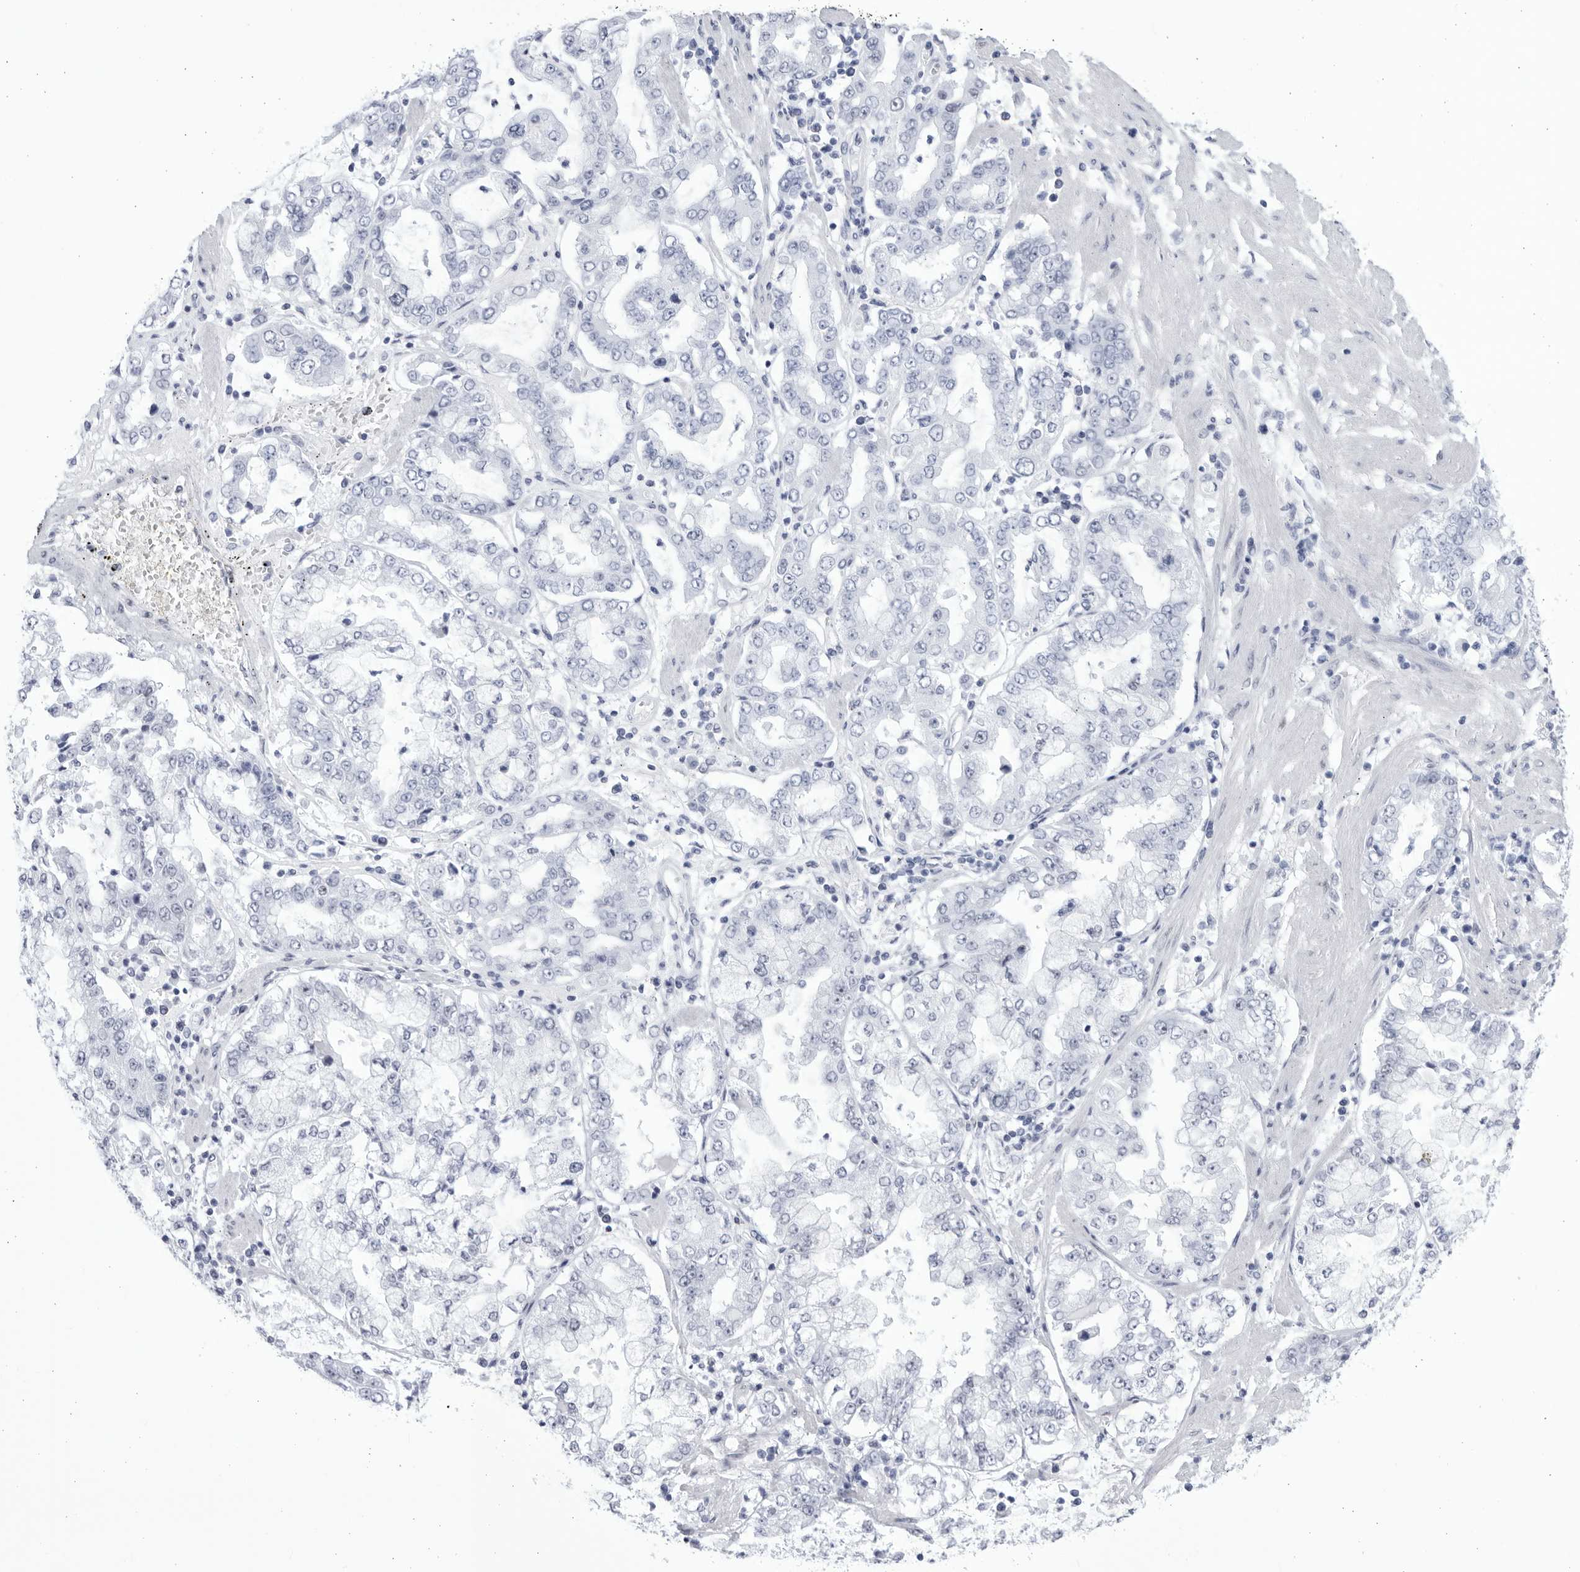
{"staining": {"intensity": "negative", "quantity": "none", "location": "none"}, "tissue": "stomach cancer", "cell_type": "Tumor cells", "image_type": "cancer", "snomed": [{"axis": "morphology", "description": "Adenocarcinoma, NOS"}, {"axis": "topography", "description": "Stomach"}], "caption": "This is a histopathology image of immunohistochemistry (IHC) staining of stomach cancer, which shows no expression in tumor cells.", "gene": "CCDC181", "patient": {"sex": "male", "age": 76}}